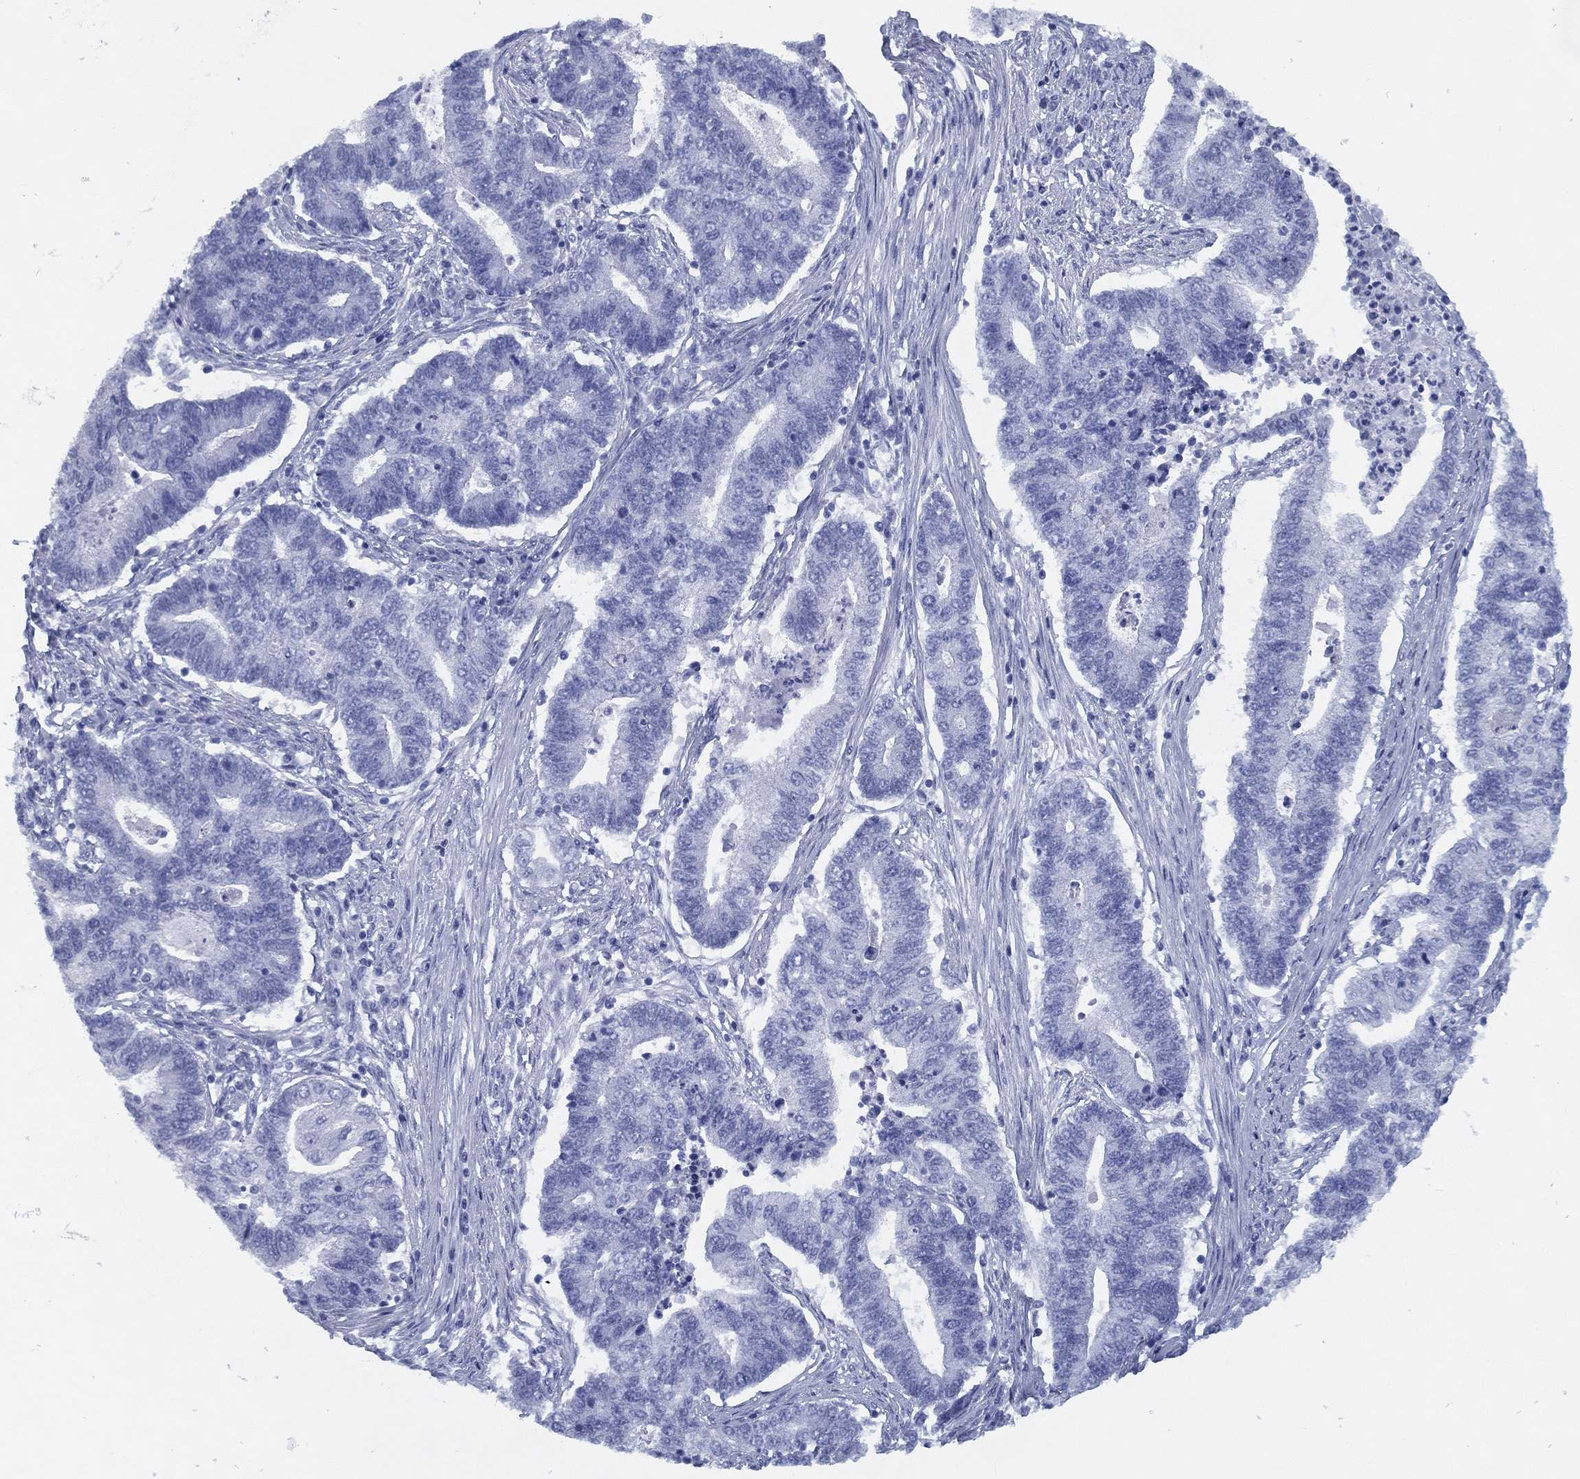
{"staining": {"intensity": "negative", "quantity": "none", "location": "none"}, "tissue": "endometrial cancer", "cell_type": "Tumor cells", "image_type": "cancer", "snomed": [{"axis": "morphology", "description": "Adenocarcinoma, NOS"}, {"axis": "topography", "description": "Uterus"}, {"axis": "topography", "description": "Endometrium"}], "caption": "The IHC image has no significant positivity in tumor cells of adenocarcinoma (endometrial) tissue.", "gene": "TMEM252", "patient": {"sex": "female", "age": 54}}